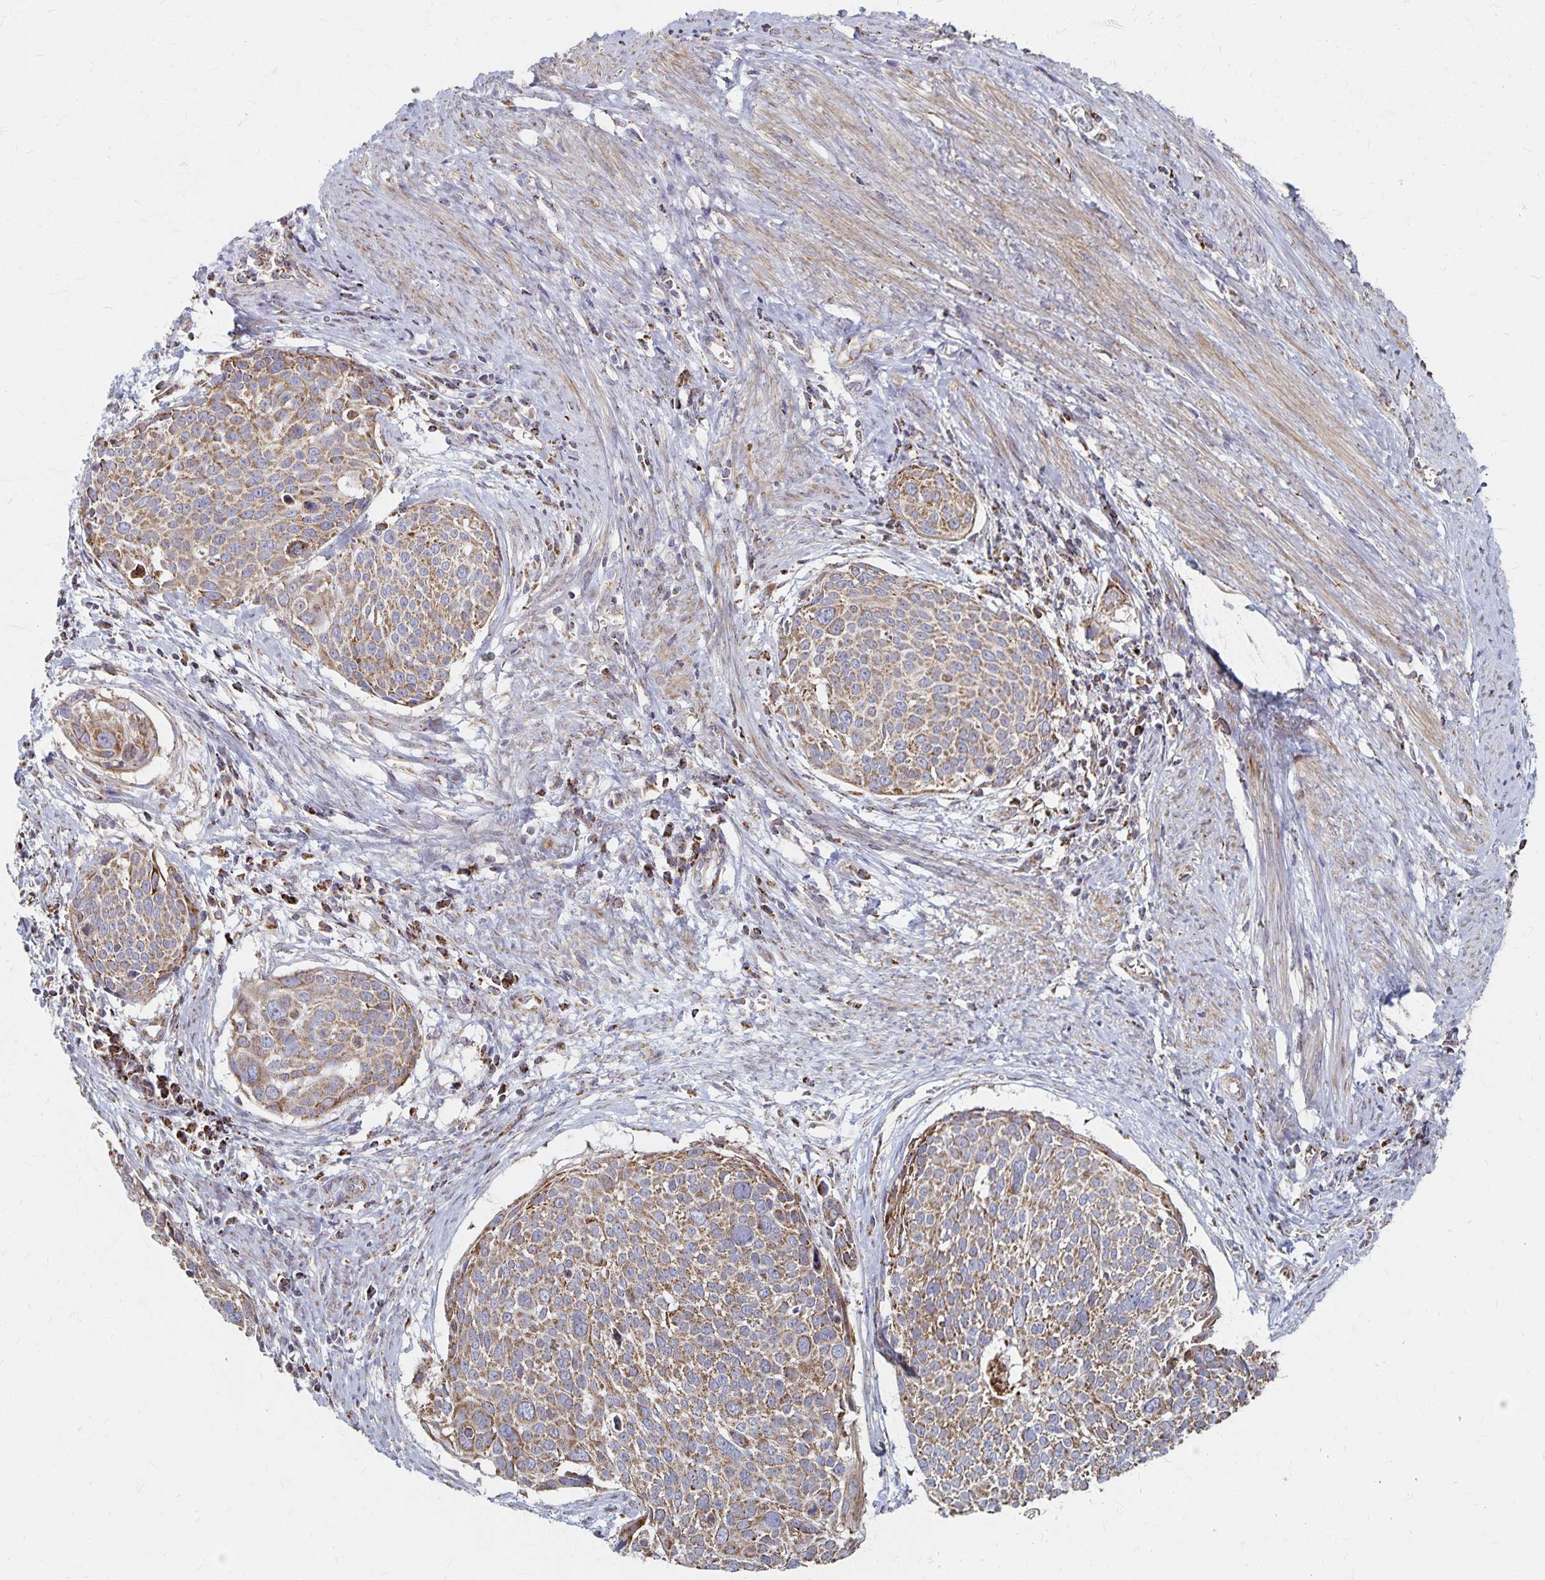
{"staining": {"intensity": "moderate", "quantity": ">75%", "location": "cytoplasmic/membranous"}, "tissue": "cervical cancer", "cell_type": "Tumor cells", "image_type": "cancer", "snomed": [{"axis": "morphology", "description": "Squamous cell carcinoma, NOS"}, {"axis": "topography", "description": "Cervix"}], "caption": "Immunohistochemical staining of cervical cancer reveals moderate cytoplasmic/membranous protein staining in about >75% of tumor cells.", "gene": "DYRK4", "patient": {"sex": "female", "age": 39}}